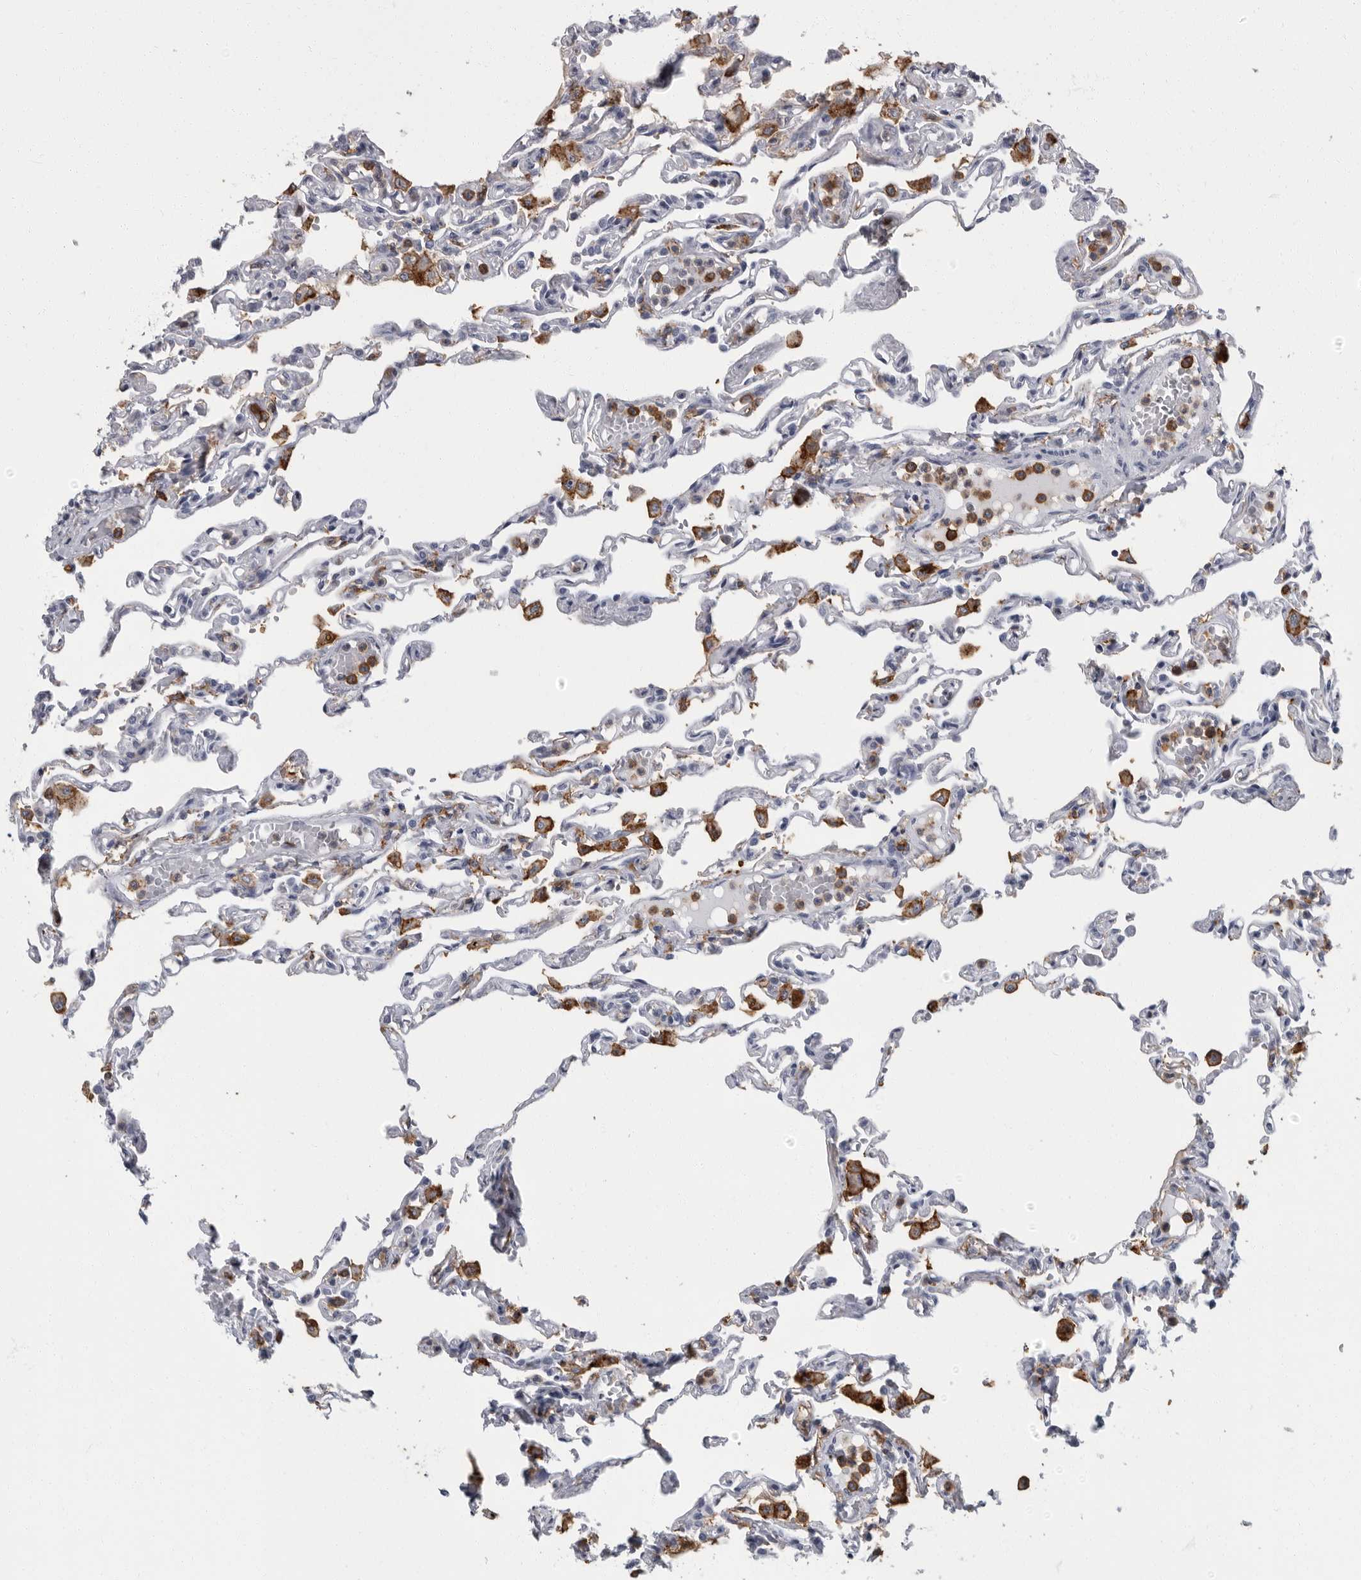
{"staining": {"intensity": "negative", "quantity": "none", "location": "none"}, "tissue": "lung", "cell_type": "Alveolar cells", "image_type": "normal", "snomed": [{"axis": "morphology", "description": "Normal tissue, NOS"}, {"axis": "topography", "description": "Lung"}], "caption": "This image is of unremarkable lung stained with immunohistochemistry to label a protein in brown with the nuclei are counter-stained blue. There is no positivity in alveolar cells.", "gene": "FCER1G", "patient": {"sex": "male", "age": 21}}